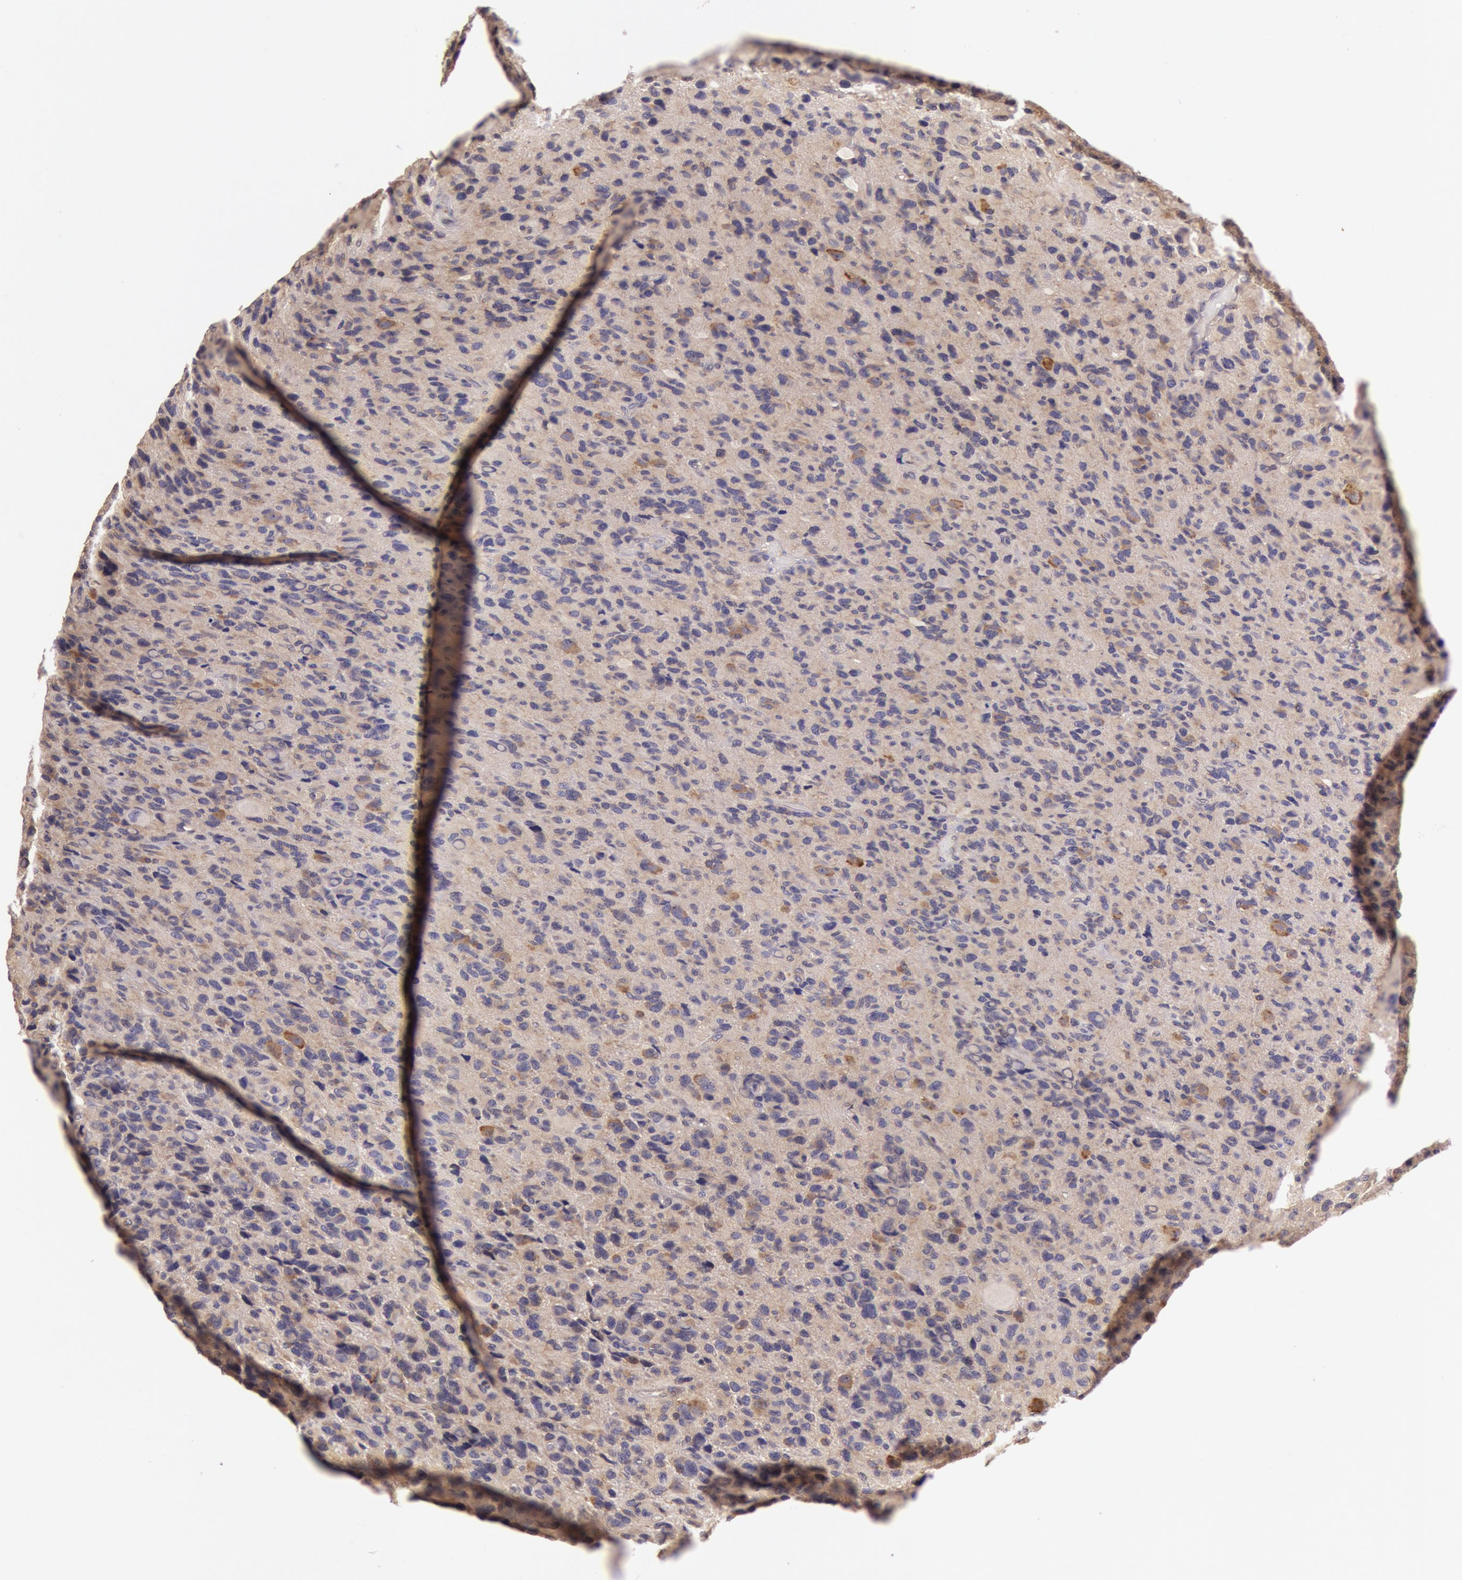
{"staining": {"intensity": "moderate", "quantity": "<25%", "location": "cytoplasmic/membranous"}, "tissue": "glioma", "cell_type": "Tumor cells", "image_type": "cancer", "snomed": [{"axis": "morphology", "description": "Glioma, malignant, High grade"}, {"axis": "topography", "description": "Brain"}], "caption": "Glioma was stained to show a protein in brown. There is low levels of moderate cytoplasmic/membranous positivity in about <25% of tumor cells.", "gene": "CHUK", "patient": {"sex": "male", "age": 77}}